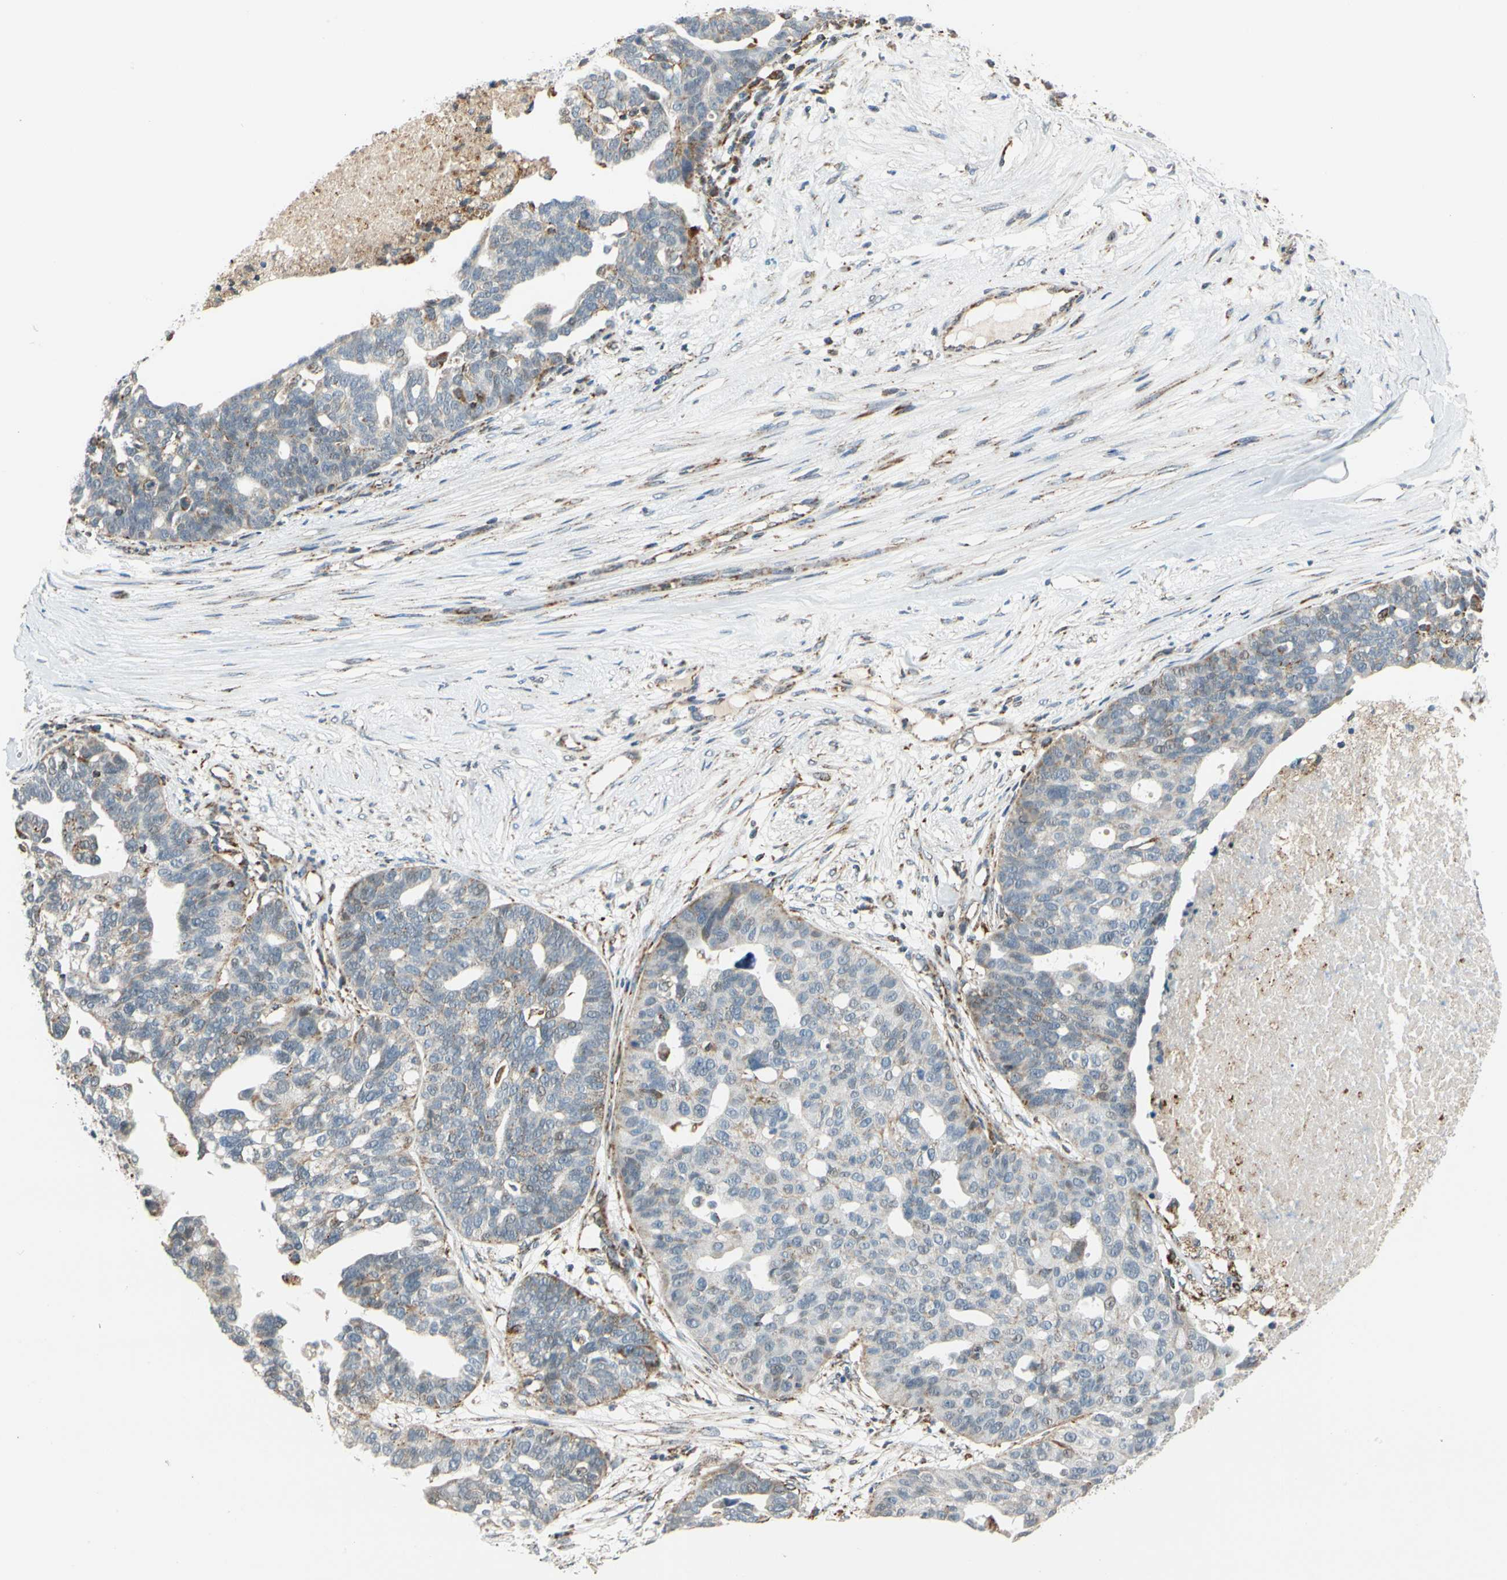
{"staining": {"intensity": "weak", "quantity": "<25%", "location": "cytoplasmic/membranous"}, "tissue": "ovarian cancer", "cell_type": "Tumor cells", "image_type": "cancer", "snomed": [{"axis": "morphology", "description": "Cystadenocarcinoma, serous, NOS"}, {"axis": "topography", "description": "Ovary"}], "caption": "An image of human ovarian cancer is negative for staining in tumor cells.", "gene": "SFXN3", "patient": {"sex": "female", "age": 59}}